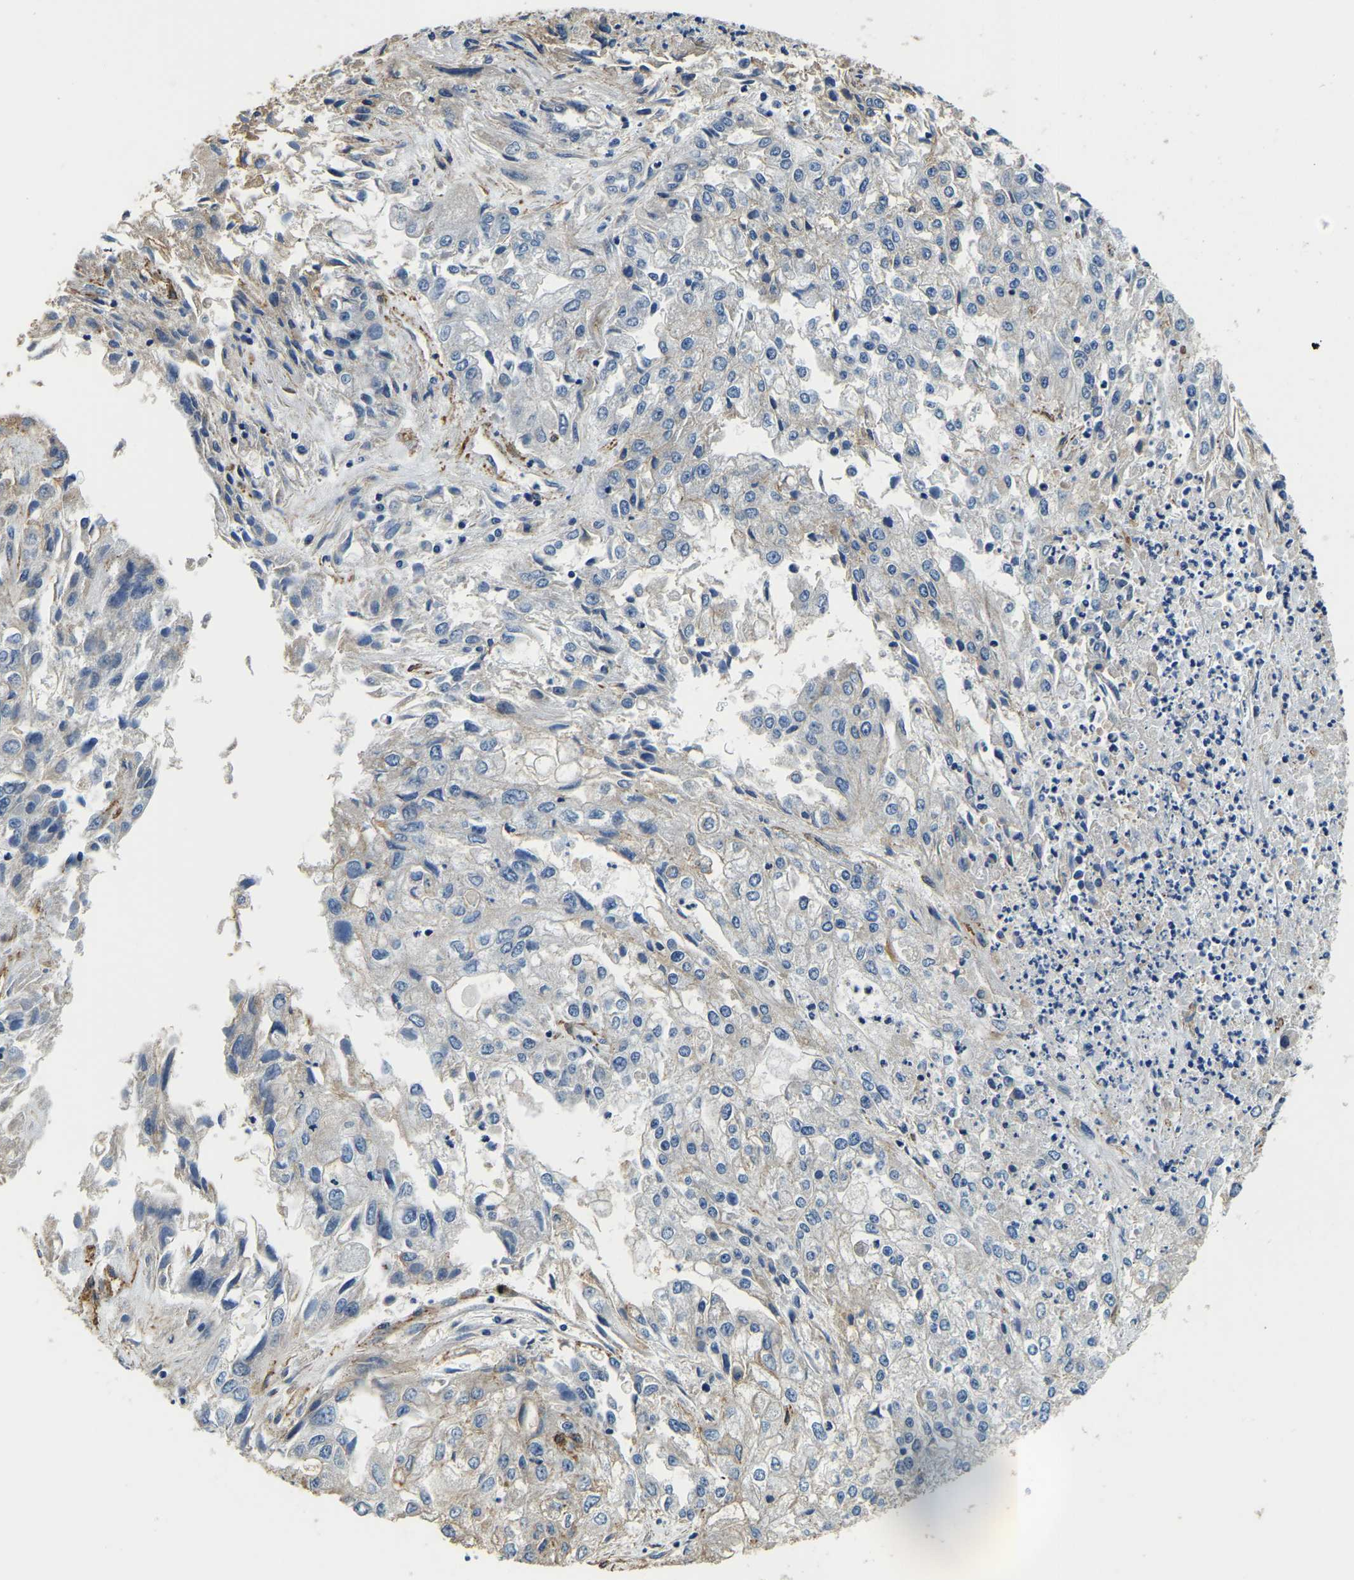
{"staining": {"intensity": "weak", "quantity": "<25%", "location": "cytoplasmic/membranous"}, "tissue": "endometrial cancer", "cell_type": "Tumor cells", "image_type": "cancer", "snomed": [{"axis": "morphology", "description": "Adenocarcinoma, NOS"}, {"axis": "topography", "description": "Endometrium"}], "caption": "IHC histopathology image of human endometrial cancer stained for a protein (brown), which displays no staining in tumor cells.", "gene": "RNF39", "patient": {"sex": "female", "age": 49}}